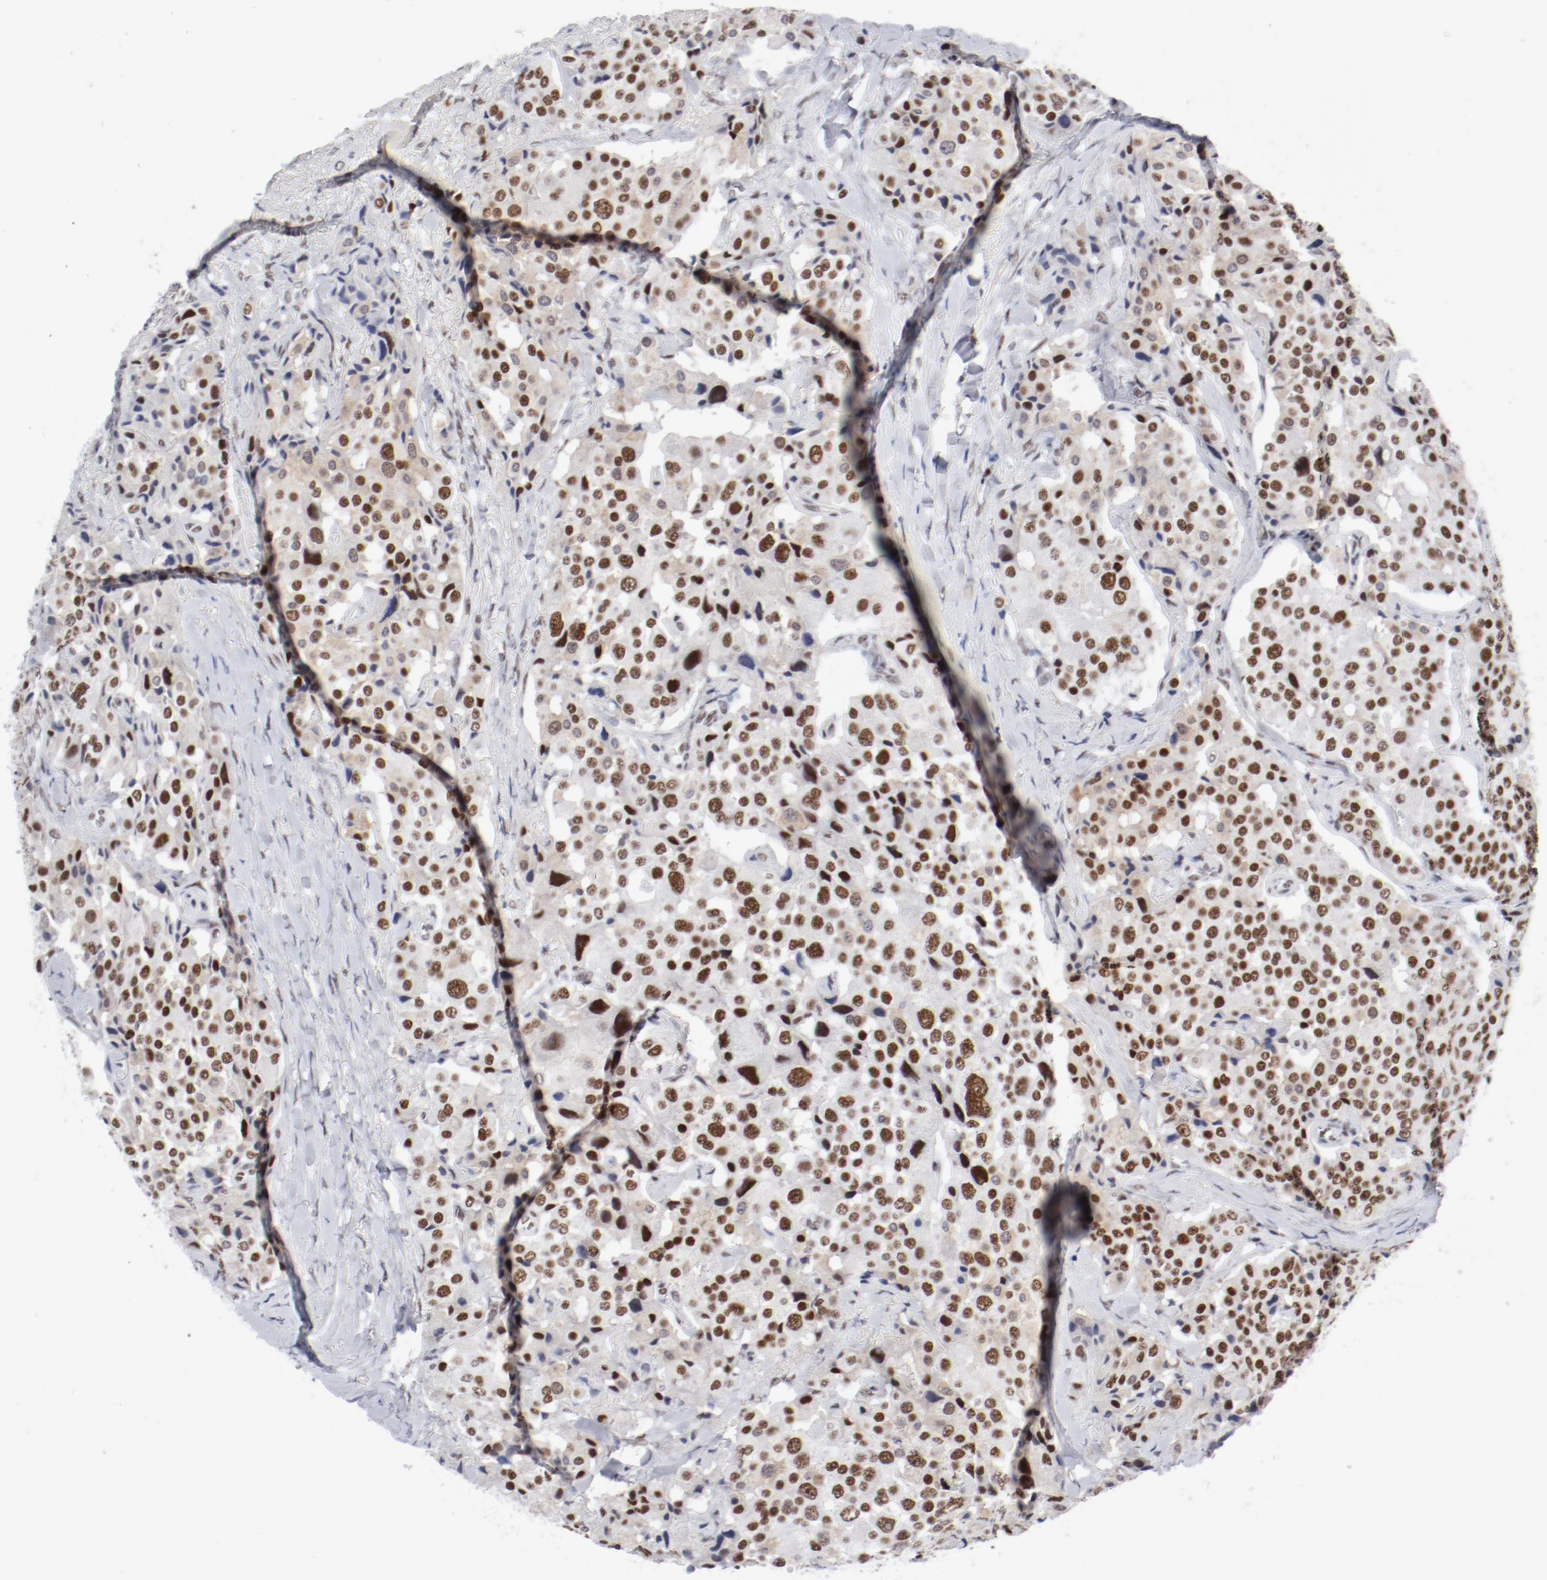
{"staining": {"intensity": "strong", "quantity": ">75%", "location": "cytoplasmic/membranous,nuclear"}, "tissue": "carcinoid", "cell_type": "Tumor cells", "image_type": "cancer", "snomed": [{"axis": "morphology", "description": "Carcinoid, malignant, NOS"}, {"axis": "topography", "description": "Colon"}], "caption": "Immunohistochemistry (IHC) image of carcinoid stained for a protein (brown), which reveals high levels of strong cytoplasmic/membranous and nuclear positivity in approximately >75% of tumor cells.", "gene": "ATF2", "patient": {"sex": "female", "age": 61}}